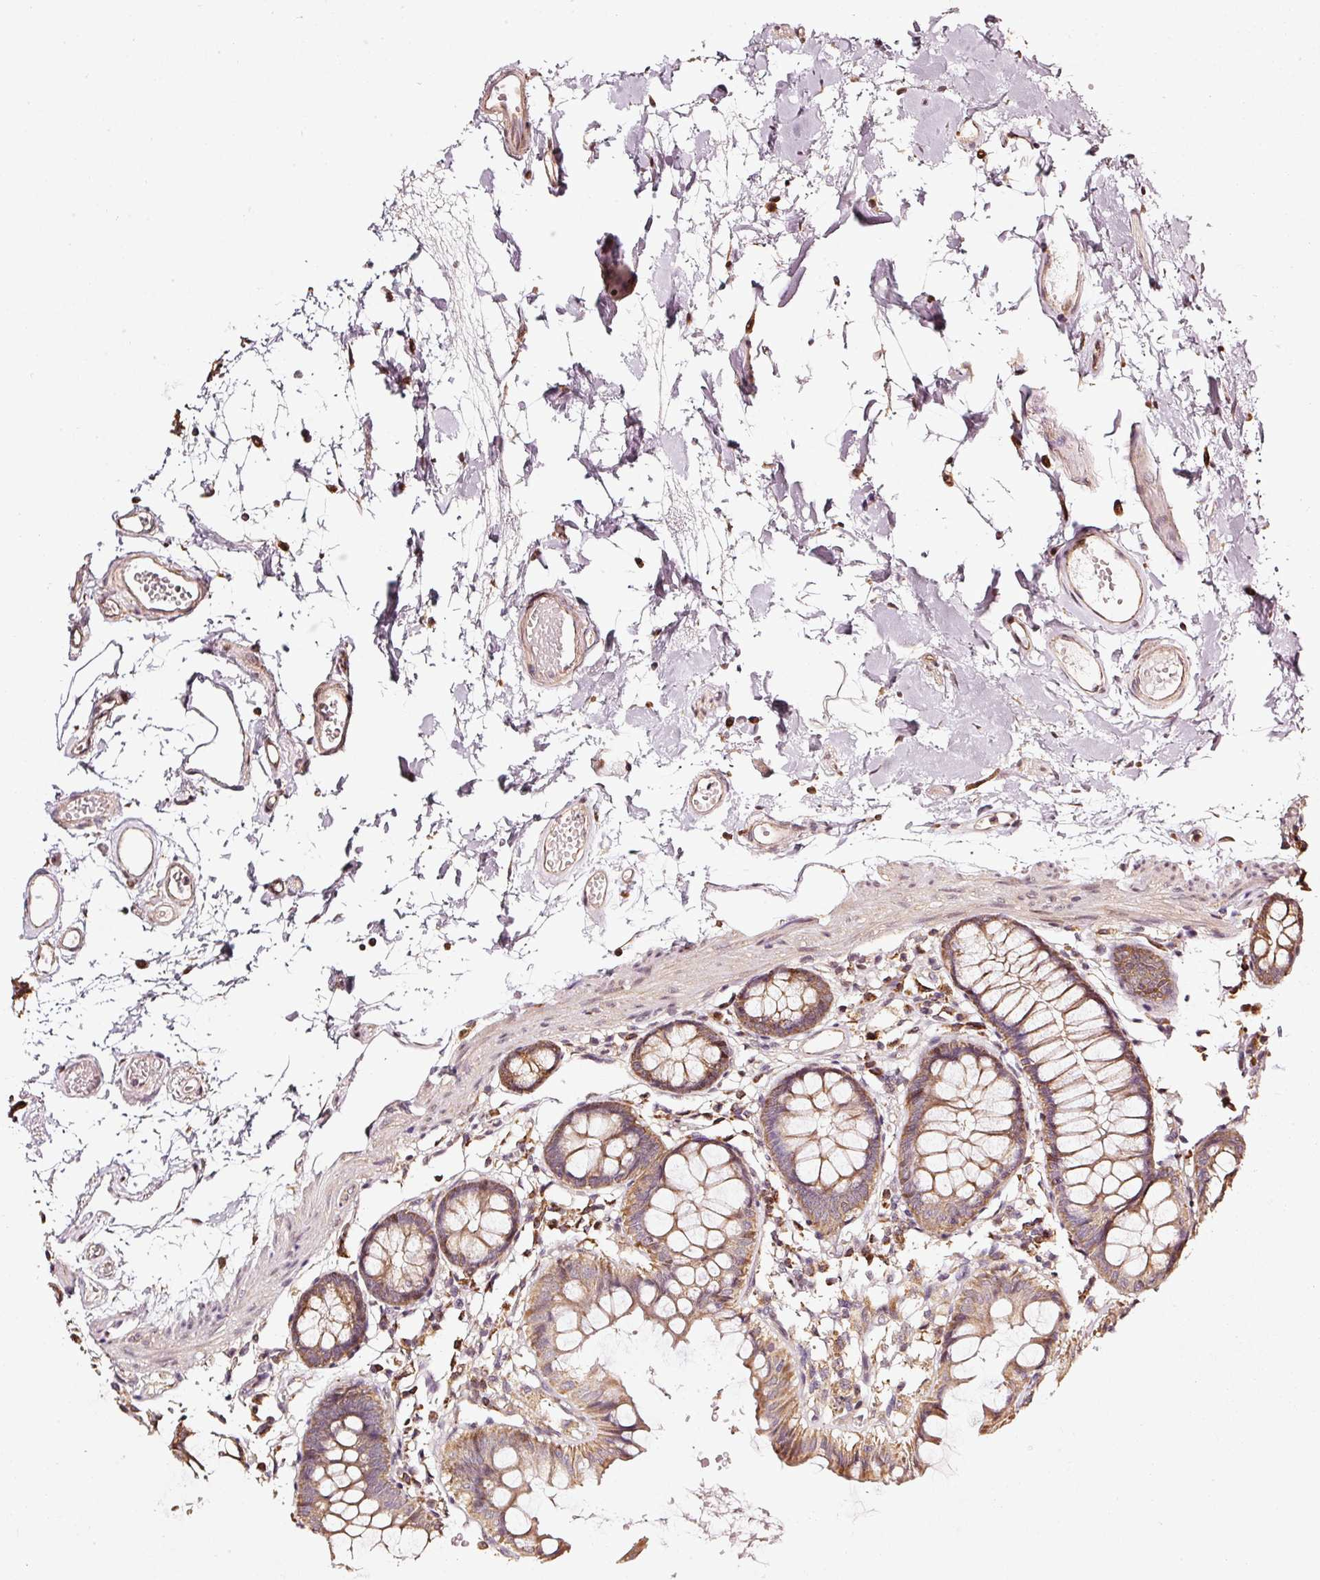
{"staining": {"intensity": "moderate", "quantity": ">75%", "location": "cytoplasmic/membranous"}, "tissue": "colon", "cell_type": "Endothelial cells", "image_type": "normal", "snomed": [{"axis": "morphology", "description": "Normal tissue, NOS"}, {"axis": "topography", "description": "Colon"}], "caption": "Endothelial cells exhibit medium levels of moderate cytoplasmic/membranous staining in approximately >75% of cells in unremarkable human colon.", "gene": "RAB35", "patient": {"sex": "female", "age": 84}}